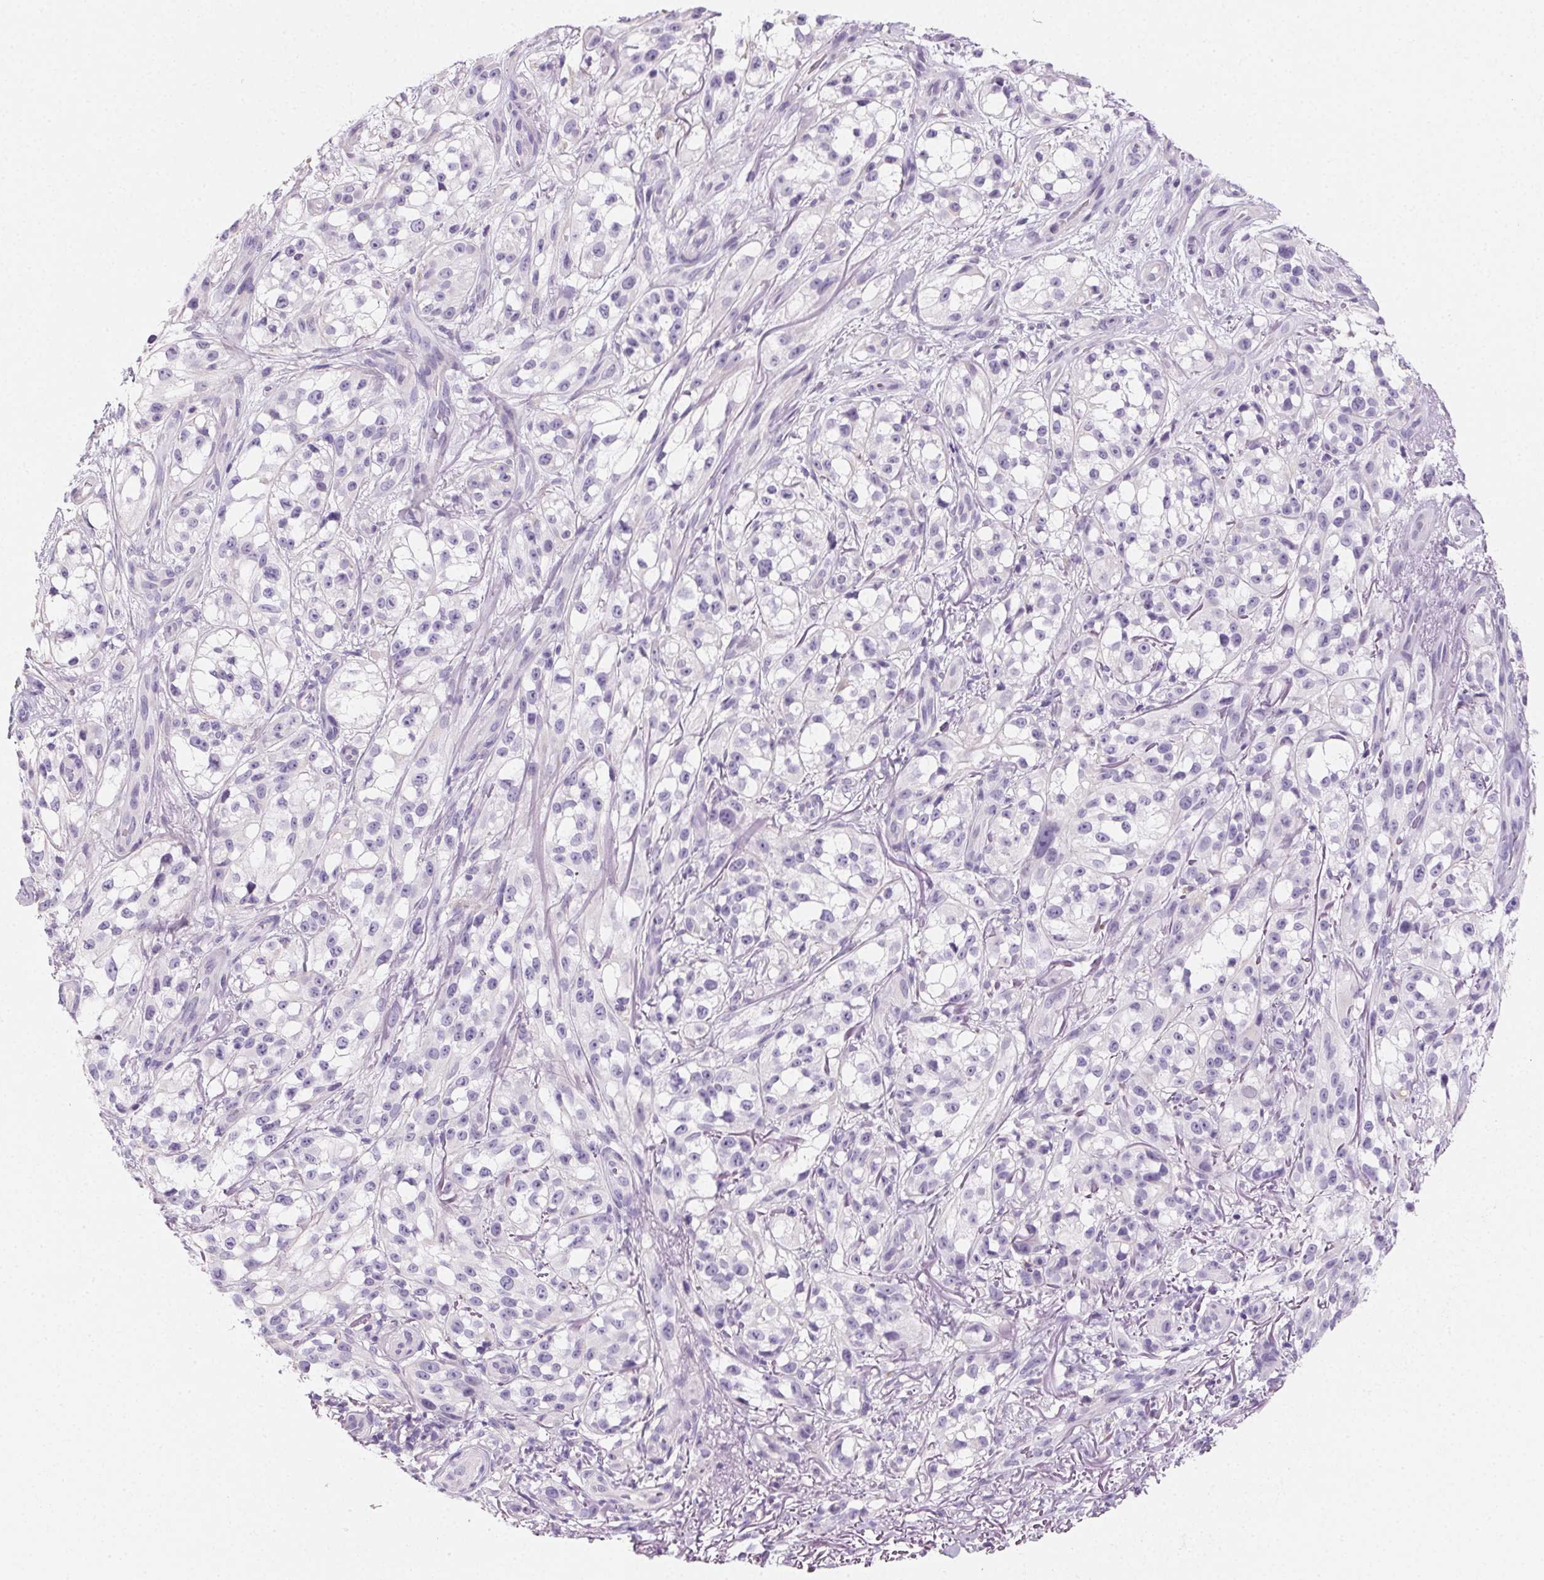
{"staining": {"intensity": "negative", "quantity": "none", "location": "none"}, "tissue": "melanoma", "cell_type": "Tumor cells", "image_type": "cancer", "snomed": [{"axis": "morphology", "description": "Malignant melanoma, NOS"}, {"axis": "topography", "description": "Skin"}], "caption": "Malignant melanoma was stained to show a protein in brown. There is no significant staining in tumor cells. The staining was performed using DAB (3,3'-diaminobenzidine) to visualize the protein expression in brown, while the nuclei were stained in blue with hematoxylin (Magnification: 20x).", "gene": "PRSS3", "patient": {"sex": "female", "age": 85}}